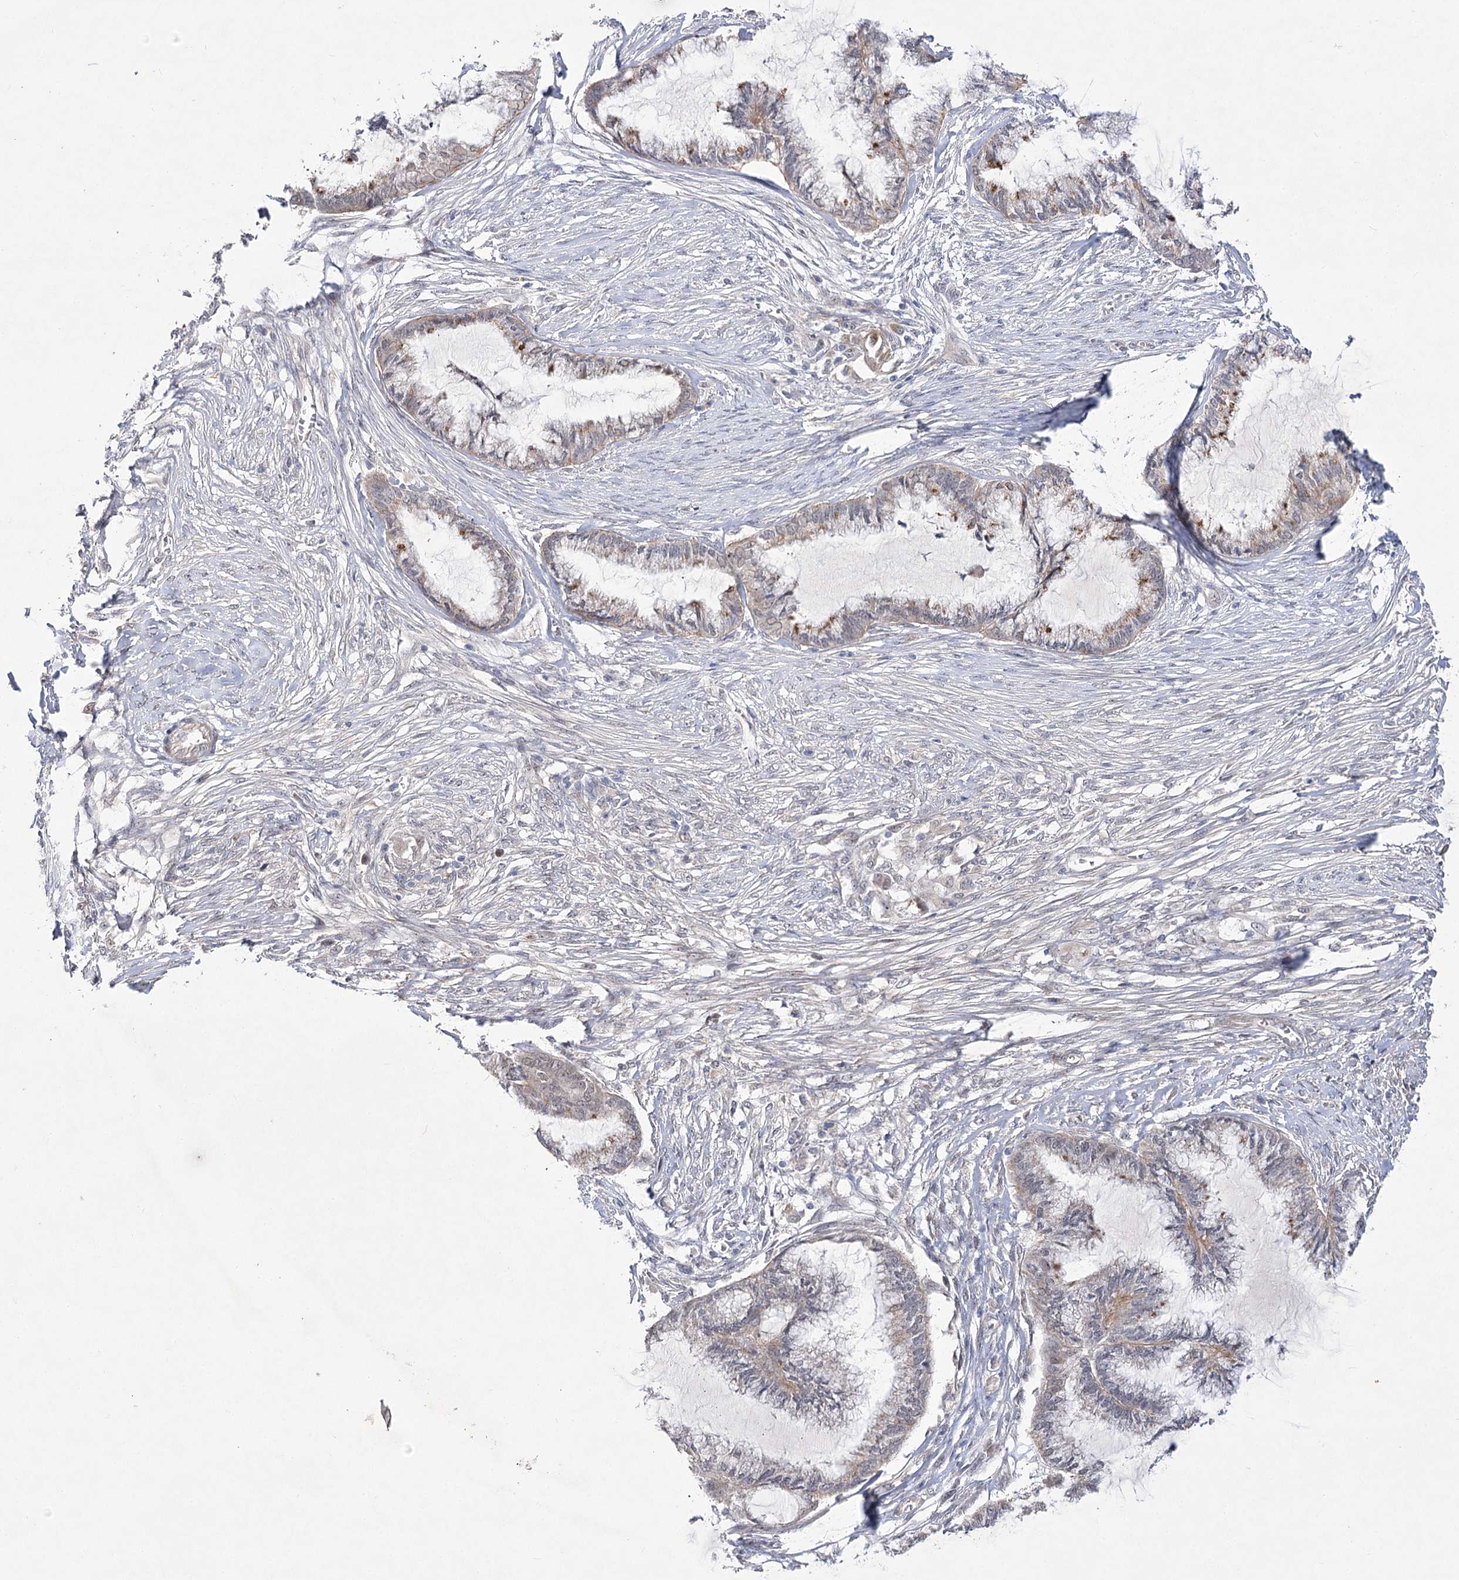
{"staining": {"intensity": "weak", "quantity": "<25%", "location": "cytoplasmic/membranous"}, "tissue": "endometrial cancer", "cell_type": "Tumor cells", "image_type": "cancer", "snomed": [{"axis": "morphology", "description": "Adenocarcinoma, NOS"}, {"axis": "topography", "description": "Endometrium"}], "caption": "An immunohistochemistry micrograph of endometrial adenocarcinoma is shown. There is no staining in tumor cells of endometrial adenocarcinoma.", "gene": "ARHGAP32", "patient": {"sex": "female", "age": 86}}